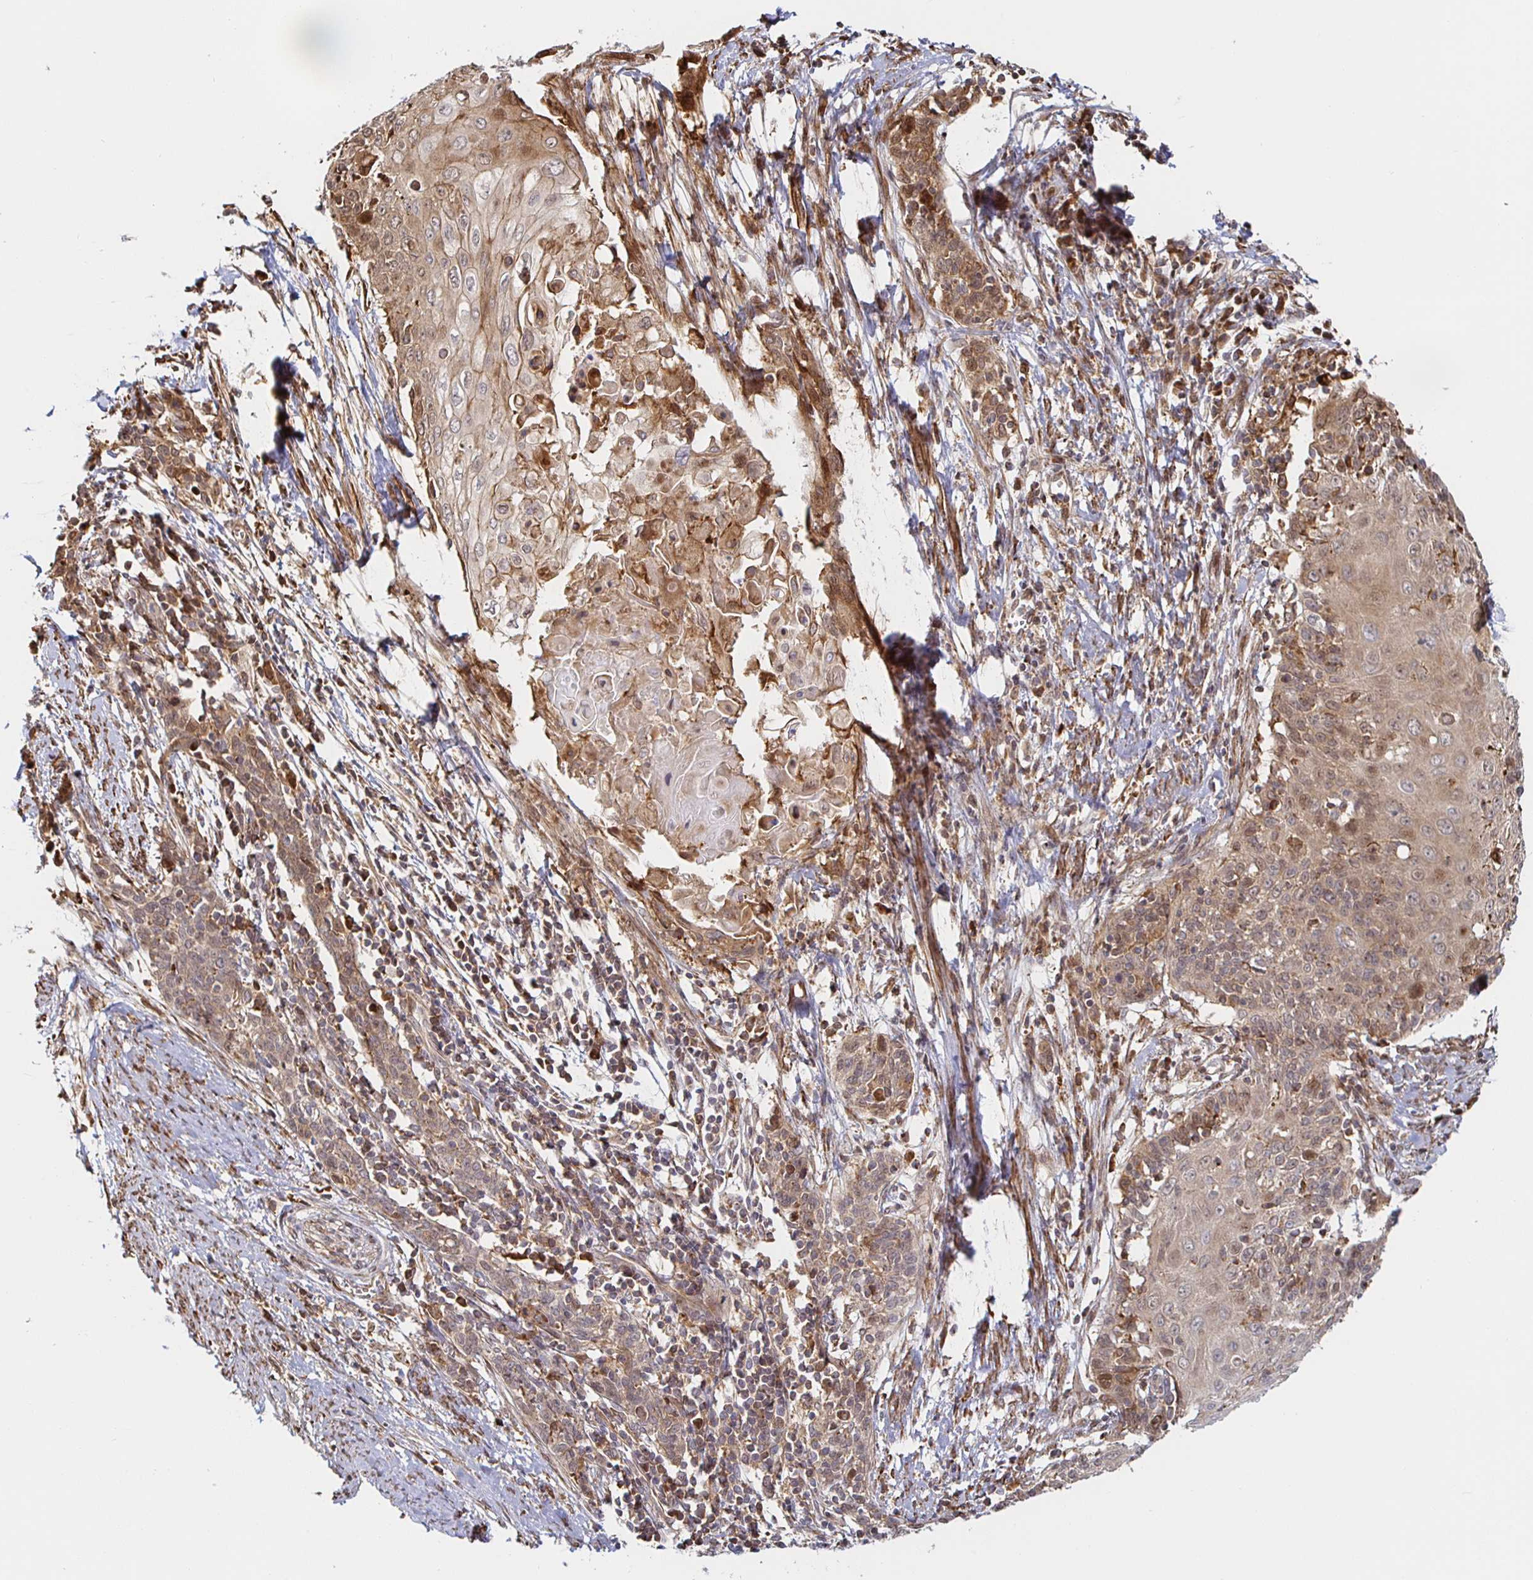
{"staining": {"intensity": "moderate", "quantity": ">75%", "location": "cytoplasmic/membranous,nuclear"}, "tissue": "cervical cancer", "cell_type": "Tumor cells", "image_type": "cancer", "snomed": [{"axis": "morphology", "description": "Squamous cell carcinoma, NOS"}, {"axis": "topography", "description": "Cervix"}], "caption": "Immunohistochemistry photomicrograph of cervical squamous cell carcinoma stained for a protein (brown), which reveals medium levels of moderate cytoplasmic/membranous and nuclear positivity in about >75% of tumor cells.", "gene": "STRAP", "patient": {"sex": "female", "age": 39}}